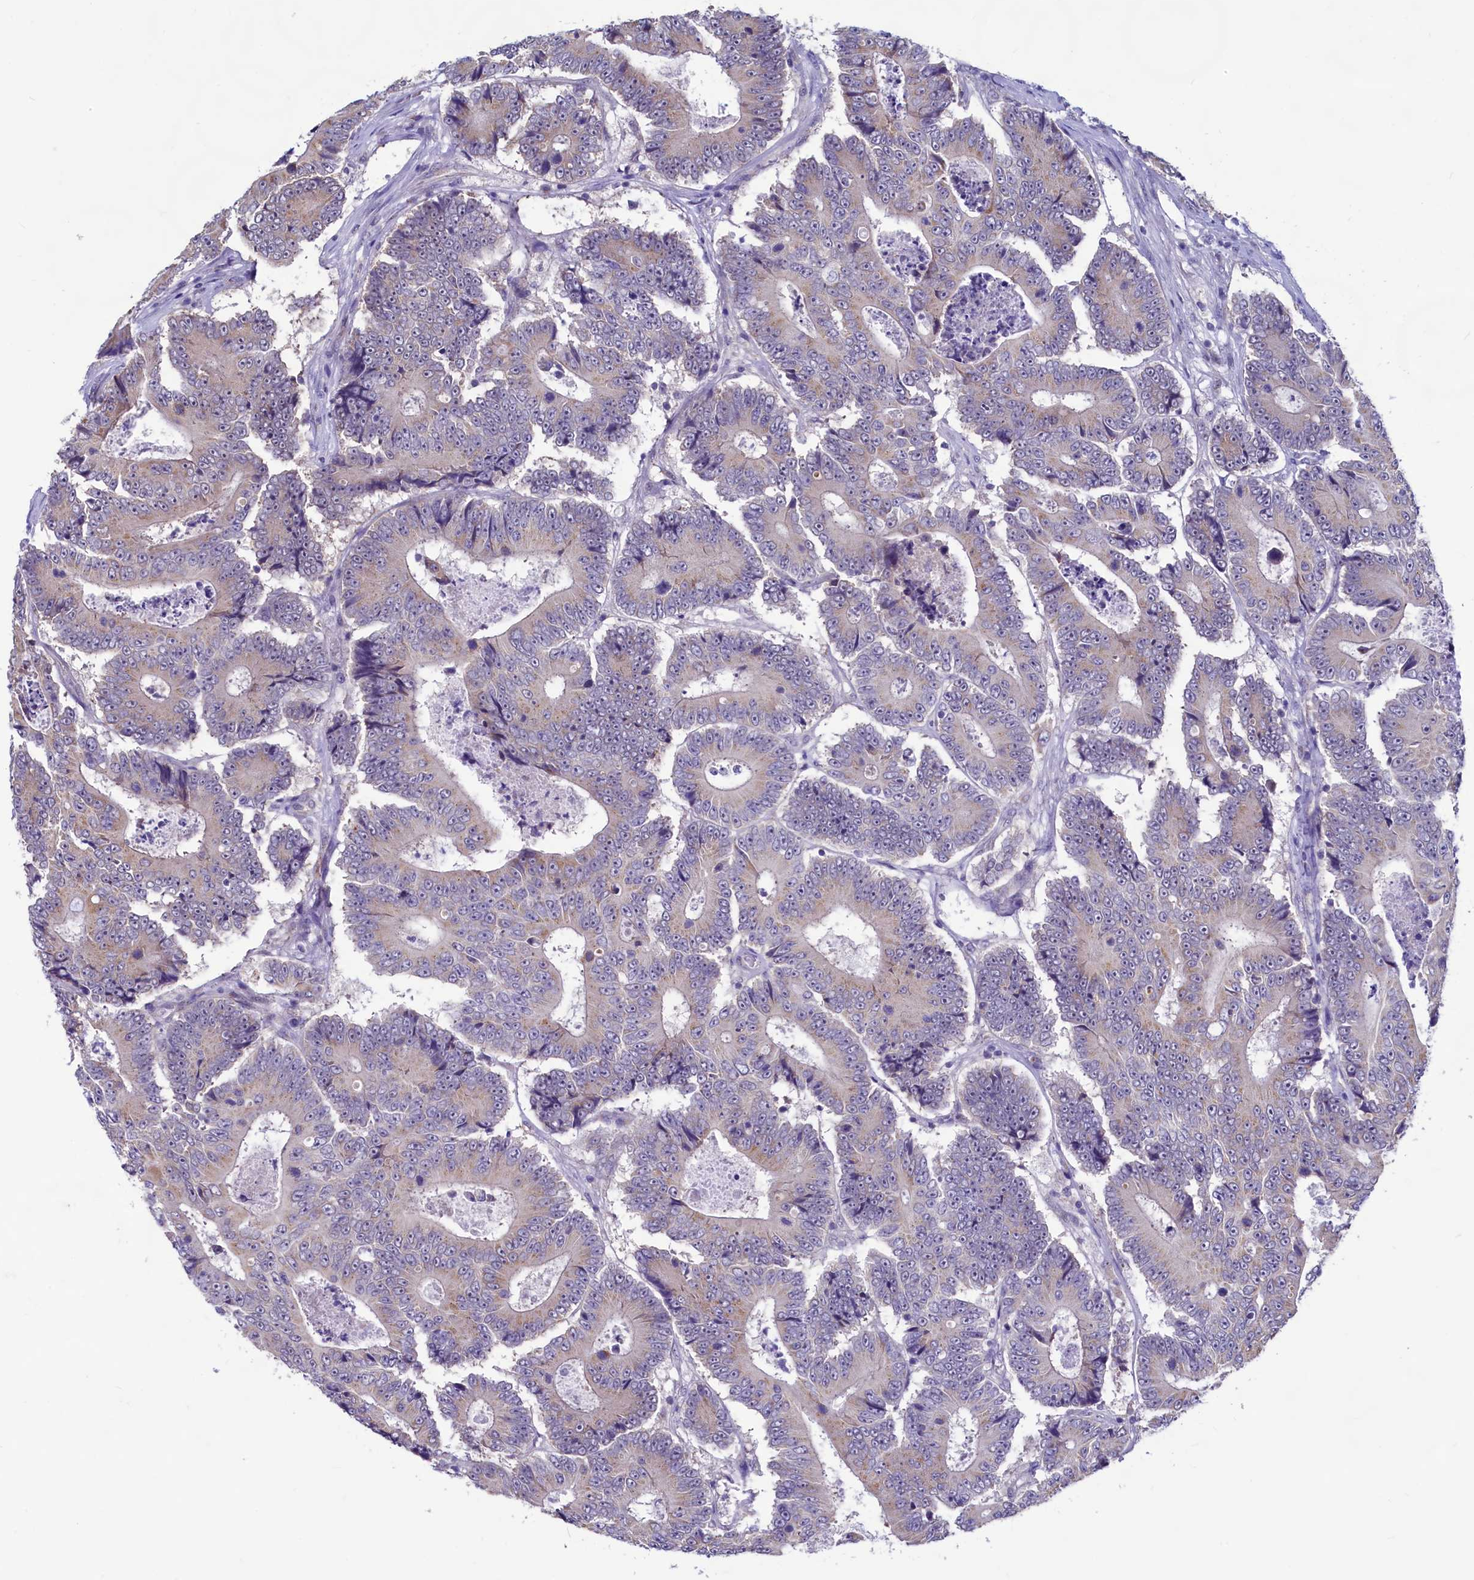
{"staining": {"intensity": "weak", "quantity": "25%-75%", "location": "cytoplasmic/membranous"}, "tissue": "colorectal cancer", "cell_type": "Tumor cells", "image_type": "cancer", "snomed": [{"axis": "morphology", "description": "Adenocarcinoma, NOS"}, {"axis": "topography", "description": "Colon"}], "caption": "Immunohistochemical staining of human adenocarcinoma (colorectal) demonstrates weak cytoplasmic/membranous protein staining in about 25%-75% of tumor cells.", "gene": "SEC24C", "patient": {"sex": "male", "age": 83}}